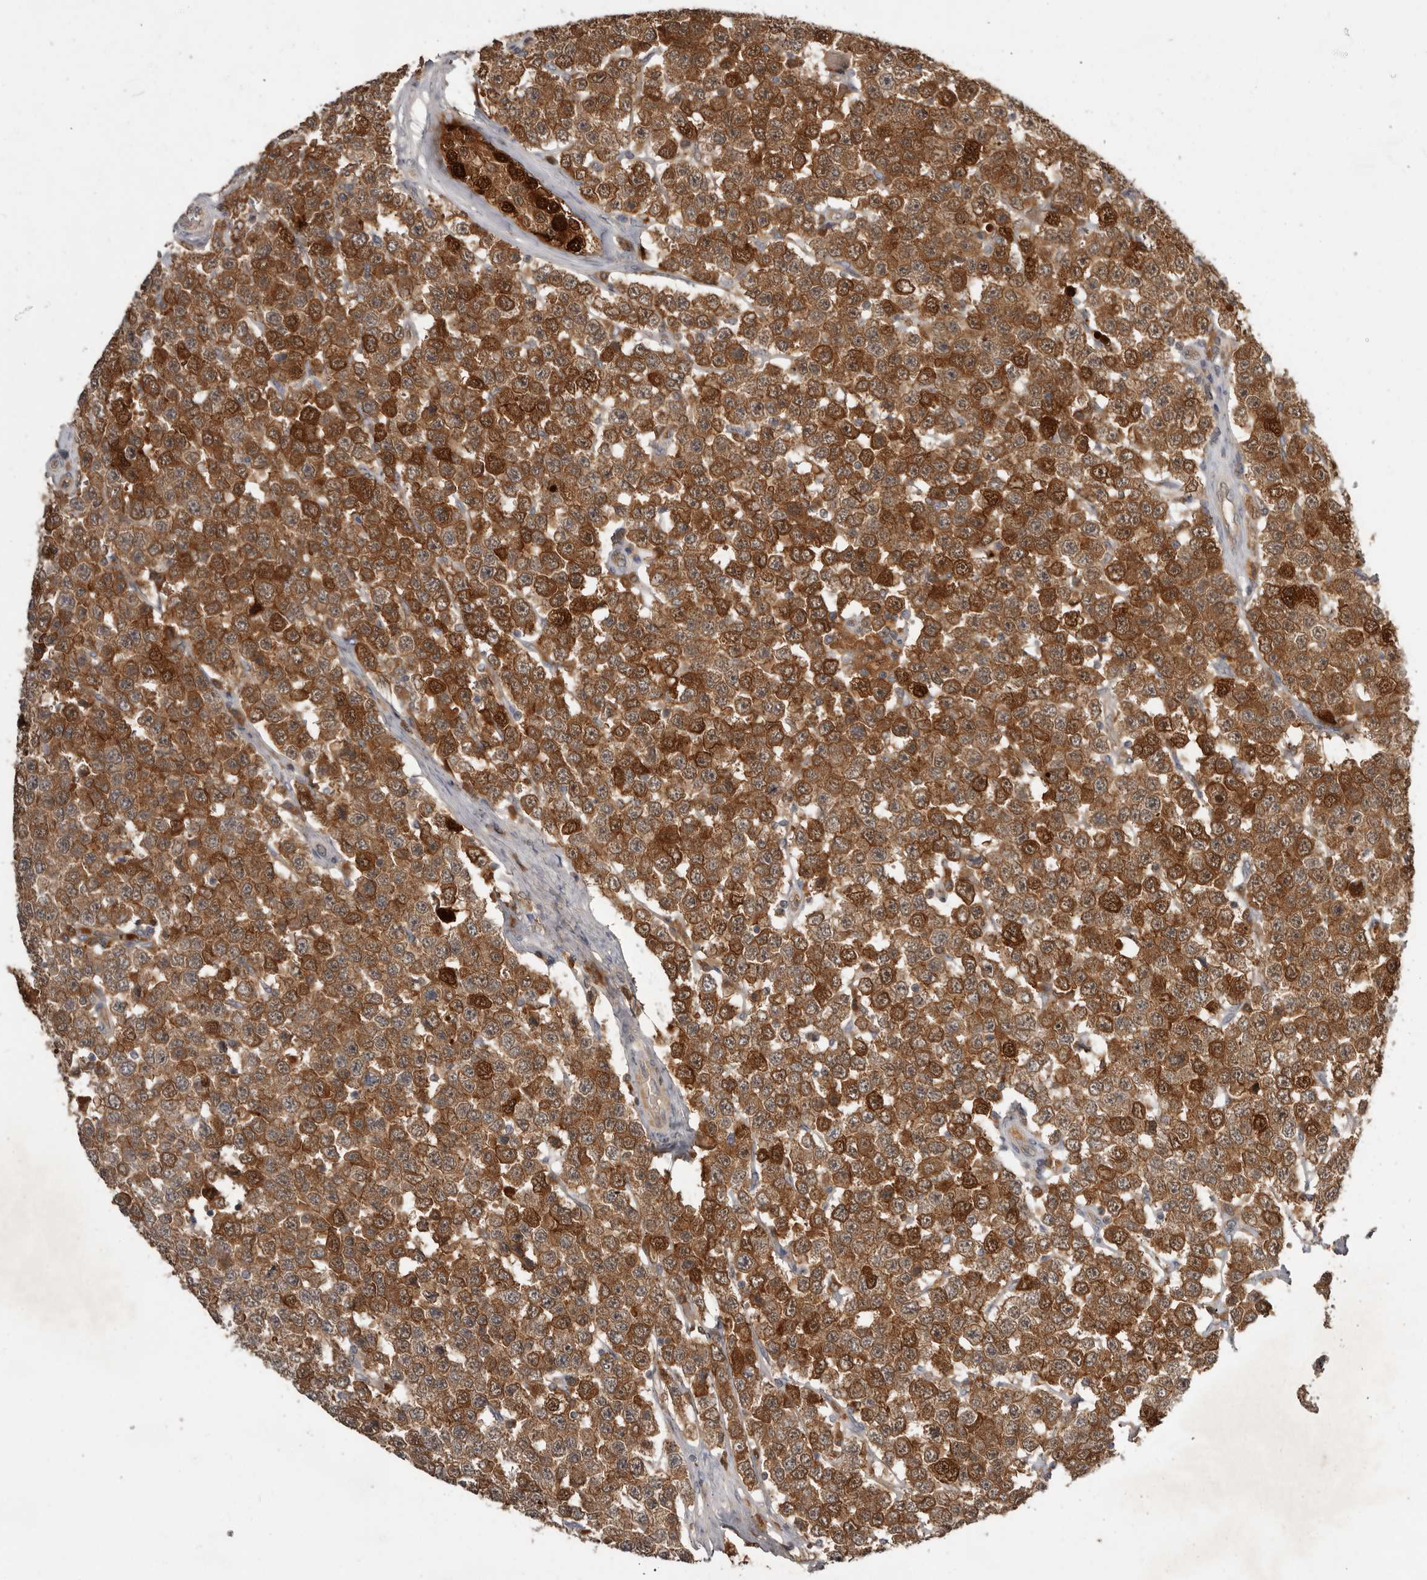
{"staining": {"intensity": "moderate", "quantity": ">75%", "location": "cytoplasmic/membranous"}, "tissue": "testis cancer", "cell_type": "Tumor cells", "image_type": "cancer", "snomed": [{"axis": "morphology", "description": "Seminoma, NOS"}, {"axis": "topography", "description": "Testis"}], "caption": "High-power microscopy captured an immunohistochemistry (IHC) photomicrograph of seminoma (testis), revealing moderate cytoplasmic/membranous expression in about >75% of tumor cells. The staining was performed using DAB to visualize the protein expression in brown, while the nuclei were stained in blue with hematoxylin (Magnification: 20x).", "gene": "RBKS", "patient": {"sex": "male", "age": 28}}